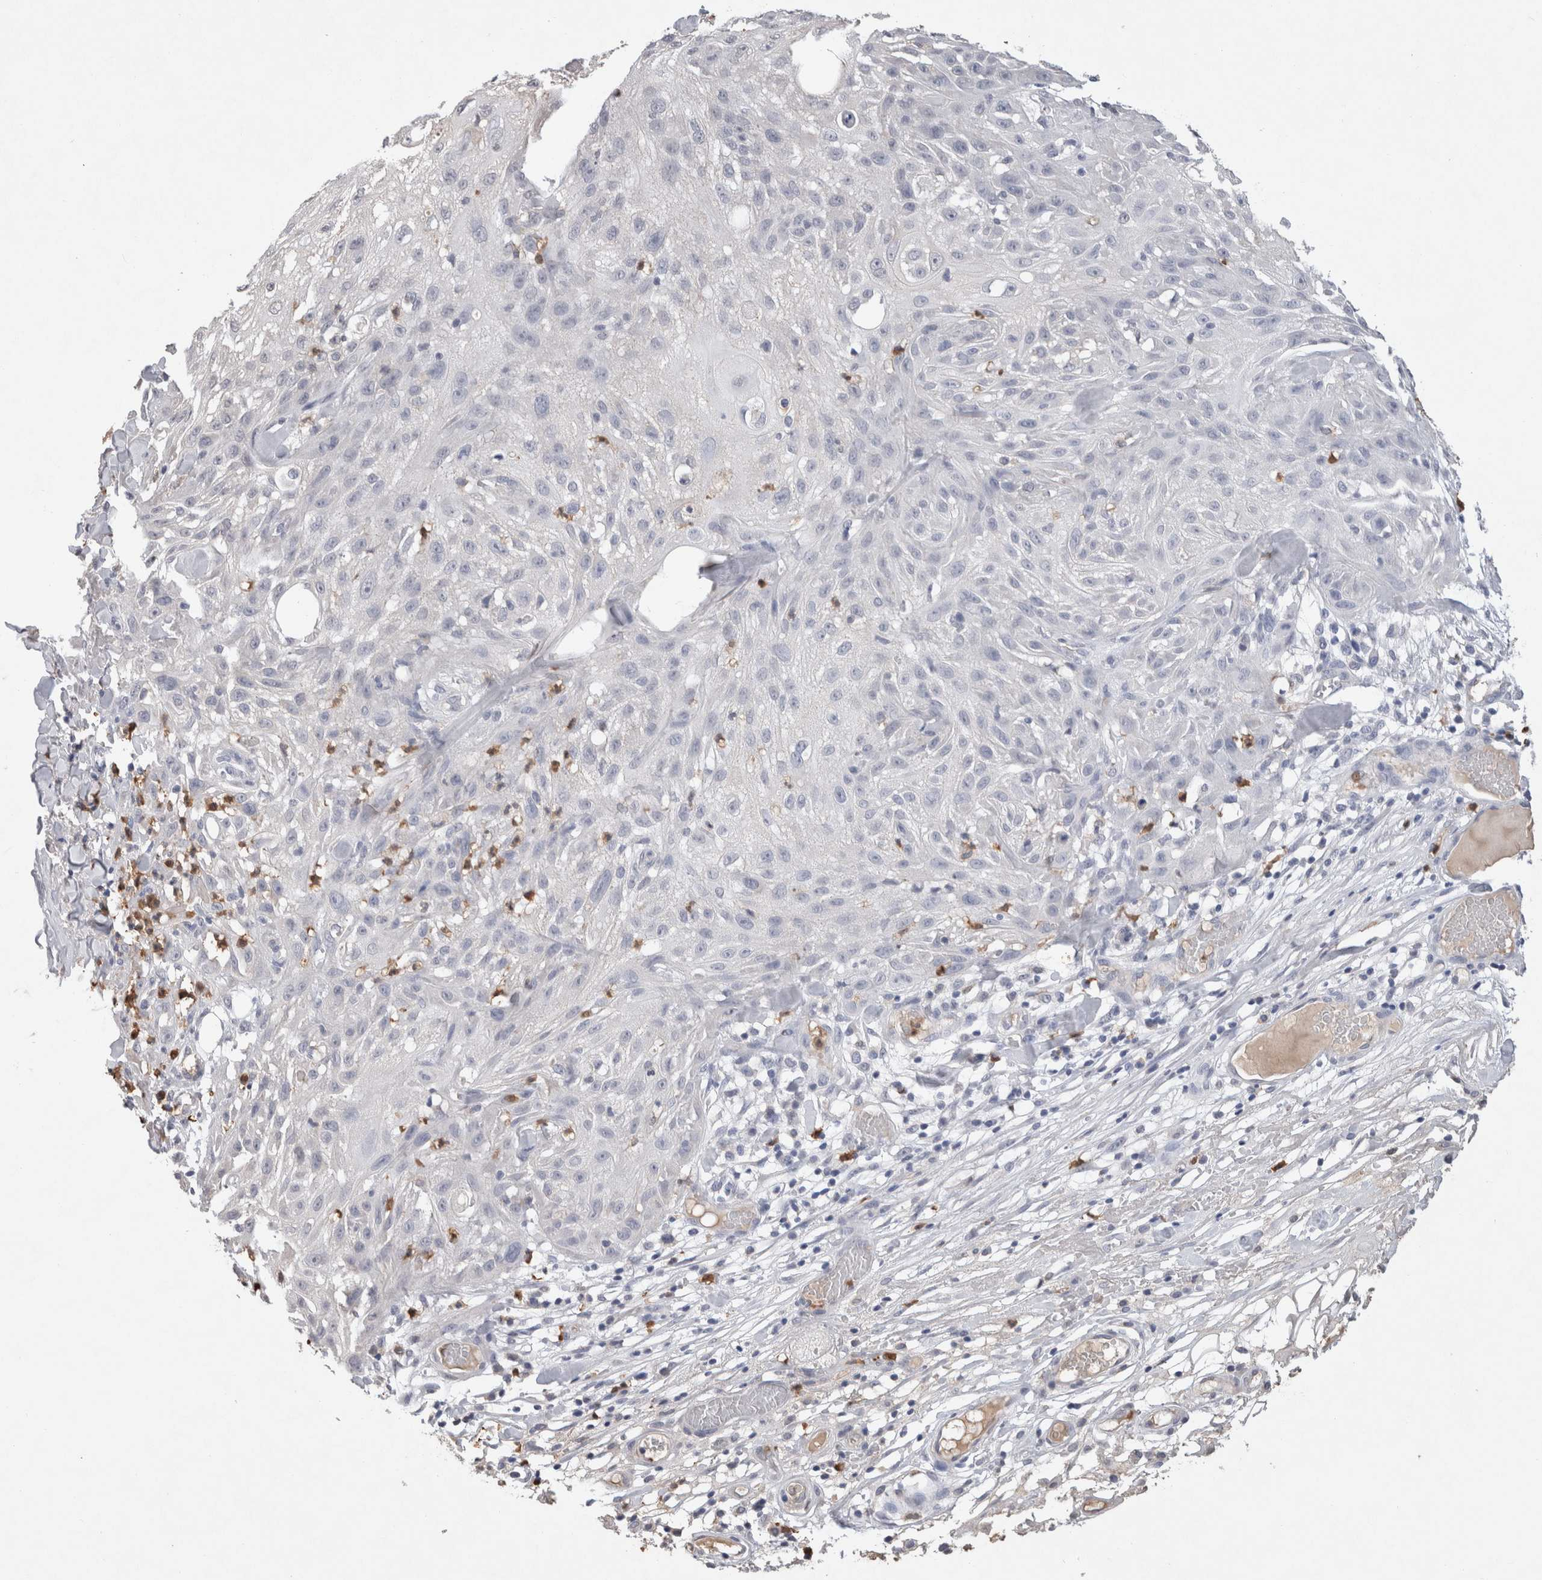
{"staining": {"intensity": "negative", "quantity": "none", "location": "none"}, "tissue": "skin cancer", "cell_type": "Tumor cells", "image_type": "cancer", "snomed": [{"axis": "morphology", "description": "Squamous cell carcinoma, NOS"}, {"axis": "topography", "description": "Skin"}], "caption": "DAB (3,3'-diaminobenzidine) immunohistochemical staining of skin cancer (squamous cell carcinoma) reveals no significant staining in tumor cells. (DAB IHC, high magnification).", "gene": "FABP7", "patient": {"sex": "male", "age": 75}}